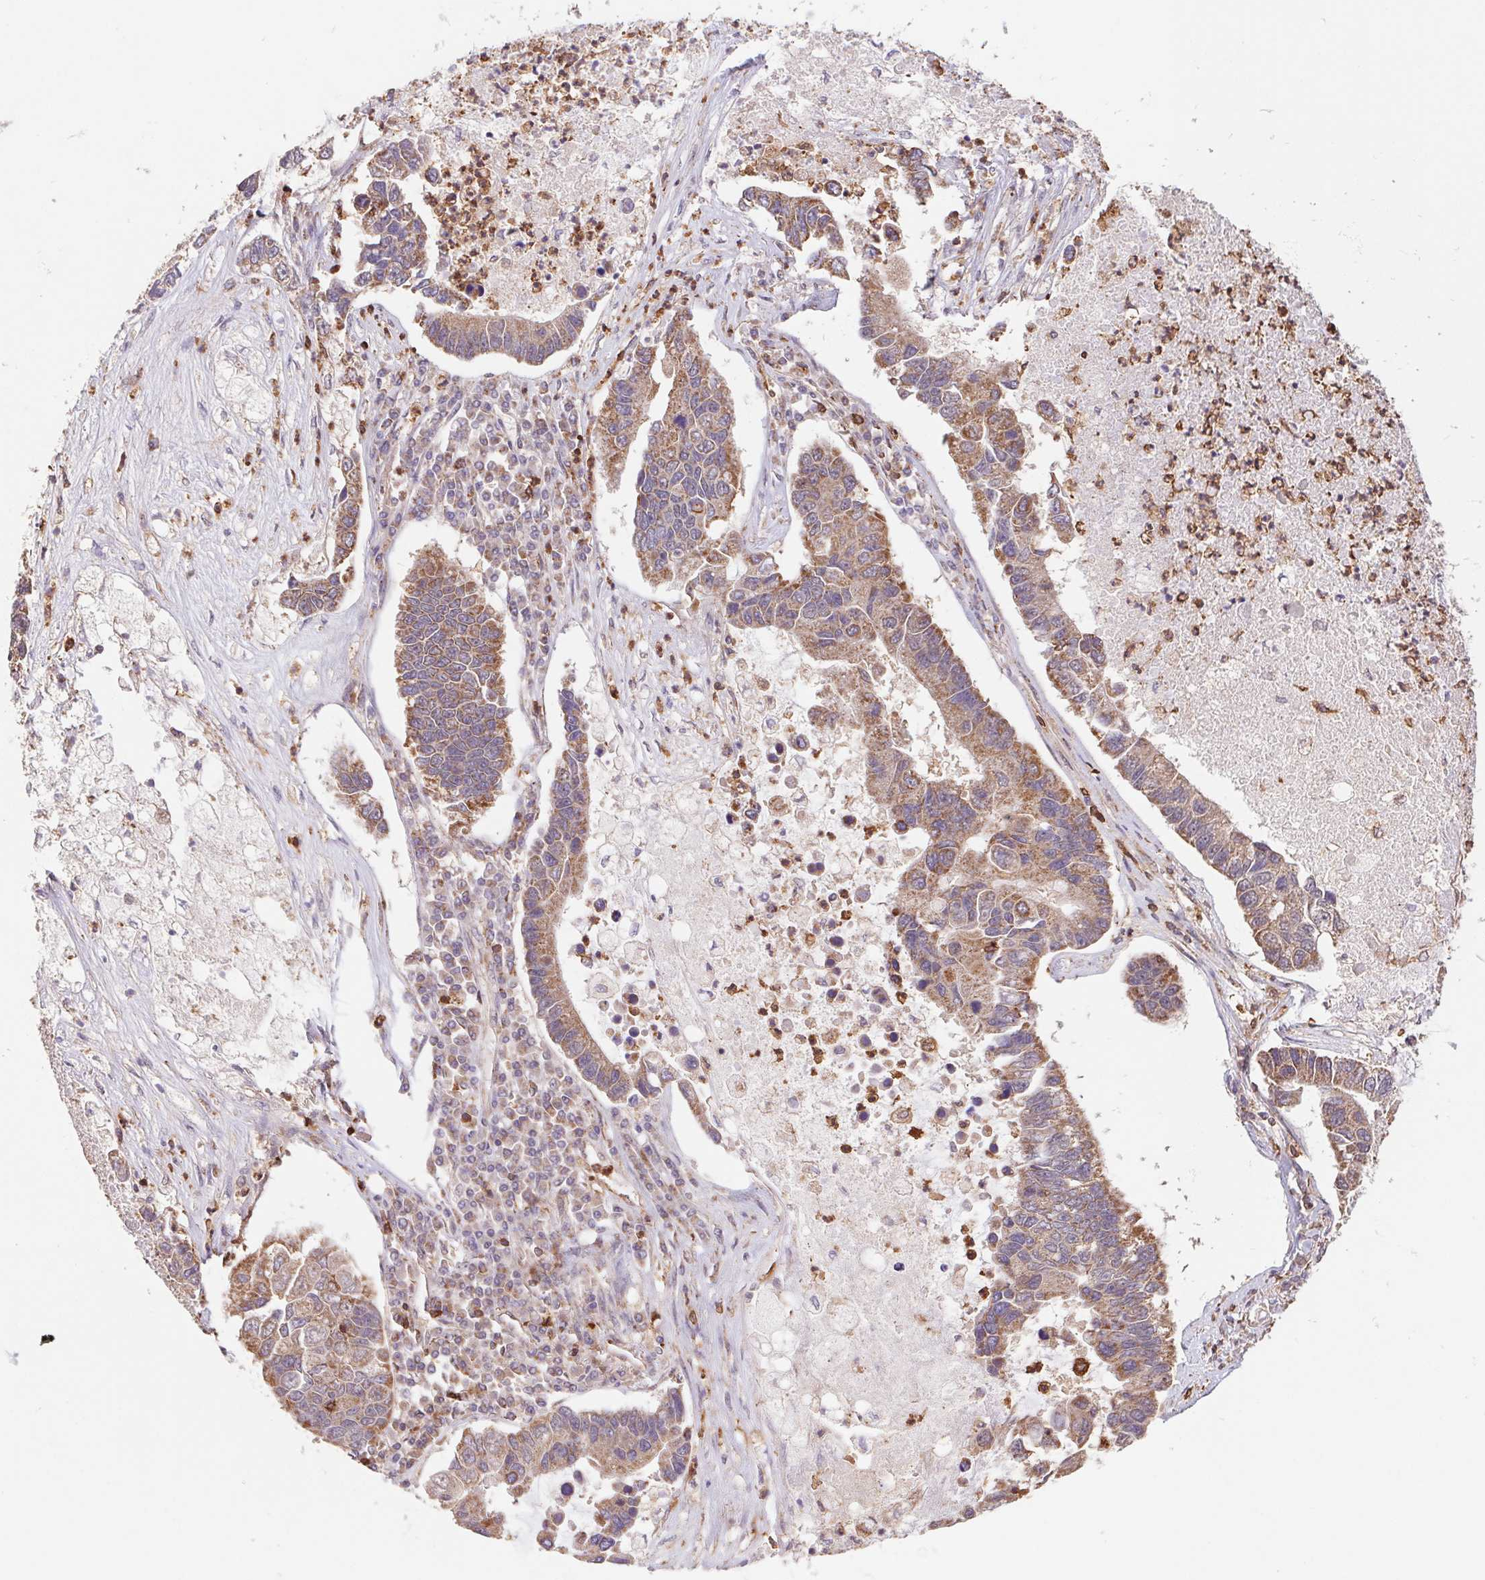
{"staining": {"intensity": "moderate", "quantity": ">75%", "location": "cytoplasmic/membranous"}, "tissue": "lung cancer", "cell_type": "Tumor cells", "image_type": "cancer", "snomed": [{"axis": "morphology", "description": "Adenocarcinoma, NOS"}, {"axis": "topography", "description": "Bronchus"}, {"axis": "topography", "description": "Lung"}], "caption": "Protein analysis of lung adenocarcinoma tissue demonstrates moderate cytoplasmic/membranous positivity in about >75% of tumor cells.", "gene": "URM1", "patient": {"sex": "female", "age": 51}}